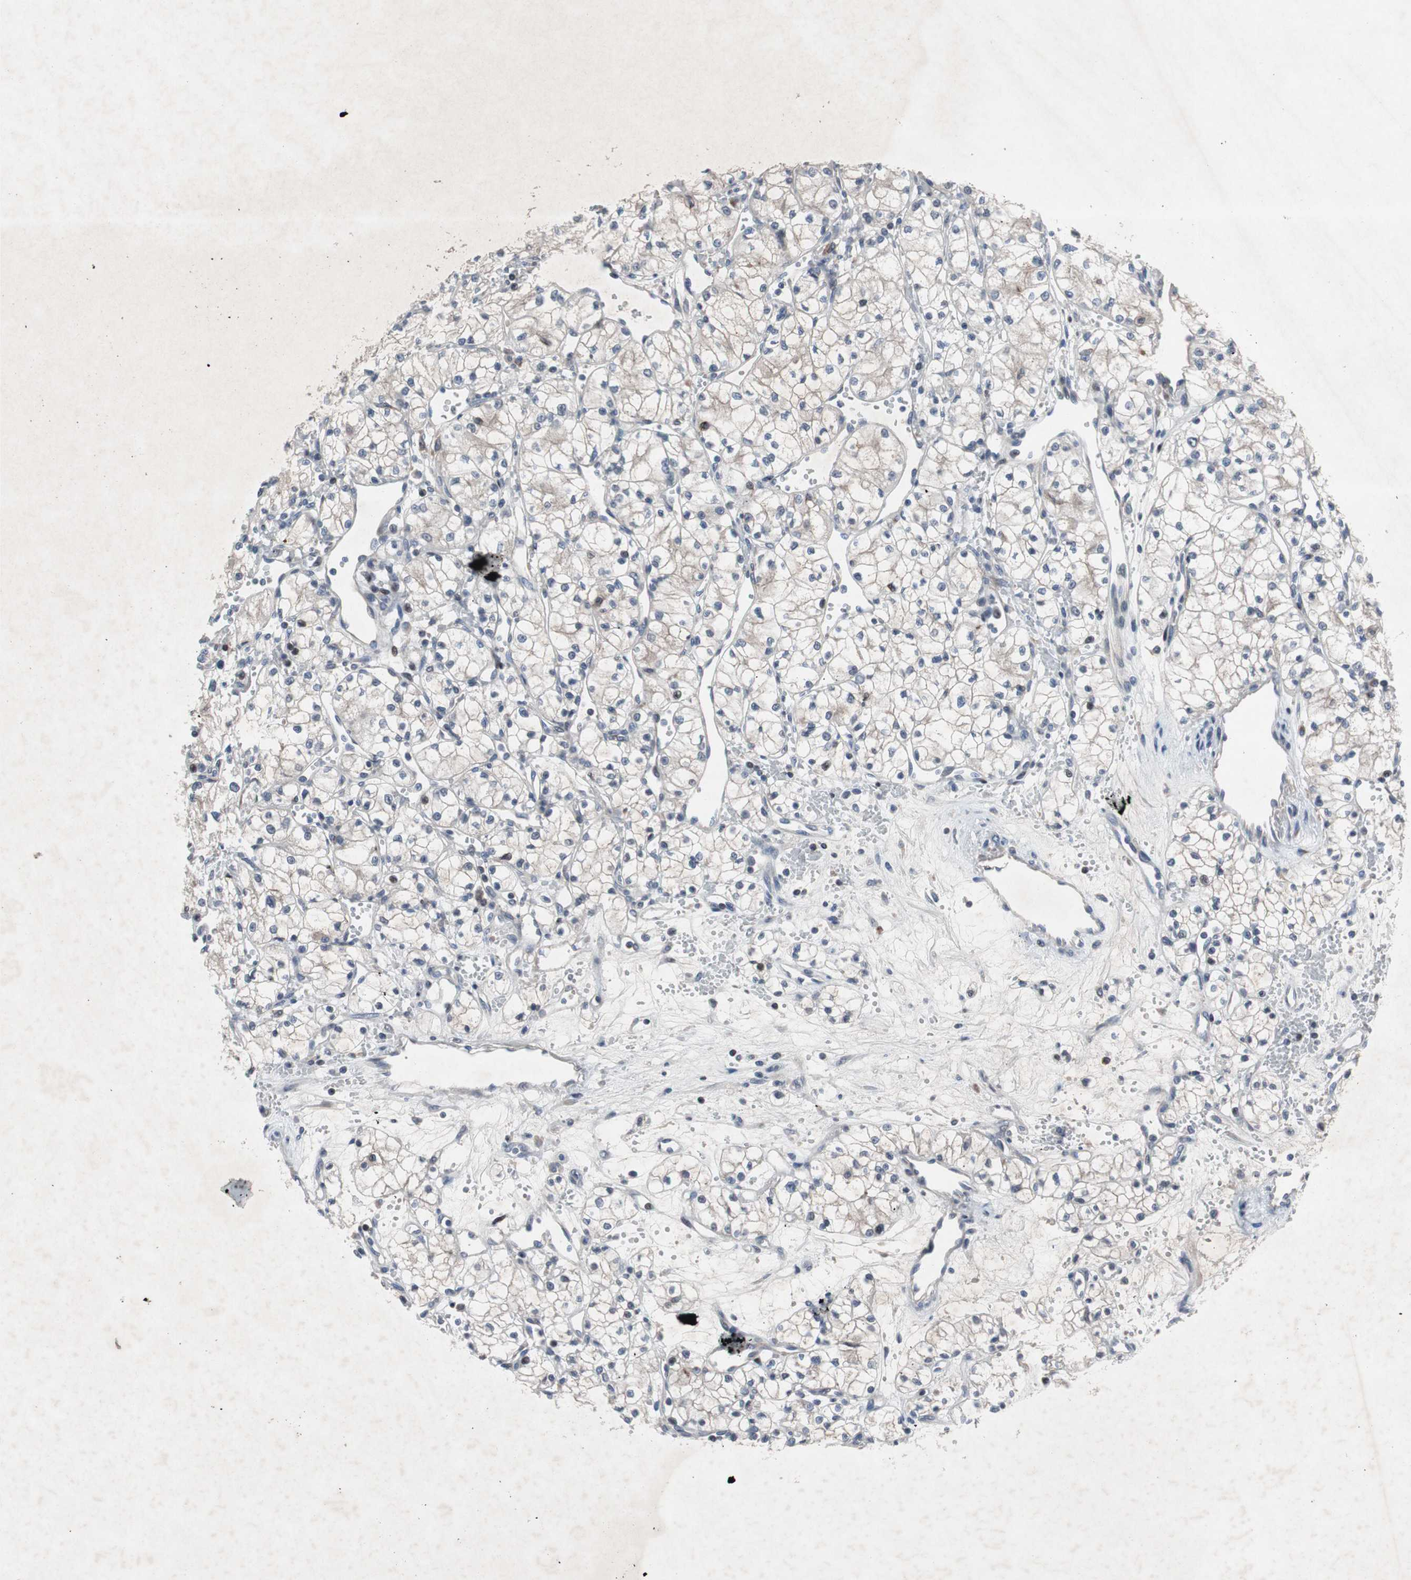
{"staining": {"intensity": "weak", "quantity": "<25%", "location": "cytoplasmic/membranous"}, "tissue": "renal cancer", "cell_type": "Tumor cells", "image_type": "cancer", "snomed": [{"axis": "morphology", "description": "Normal tissue, NOS"}, {"axis": "morphology", "description": "Adenocarcinoma, NOS"}, {"axis": "topography", "description": "Kidney"}], "caption": "Adenocarcinoma (renal) was stained to show a protein in brown. There is no significant staining in tumor cells.", "gene": "MUTYH", "patient": {"sex": "male", "age": 59}}